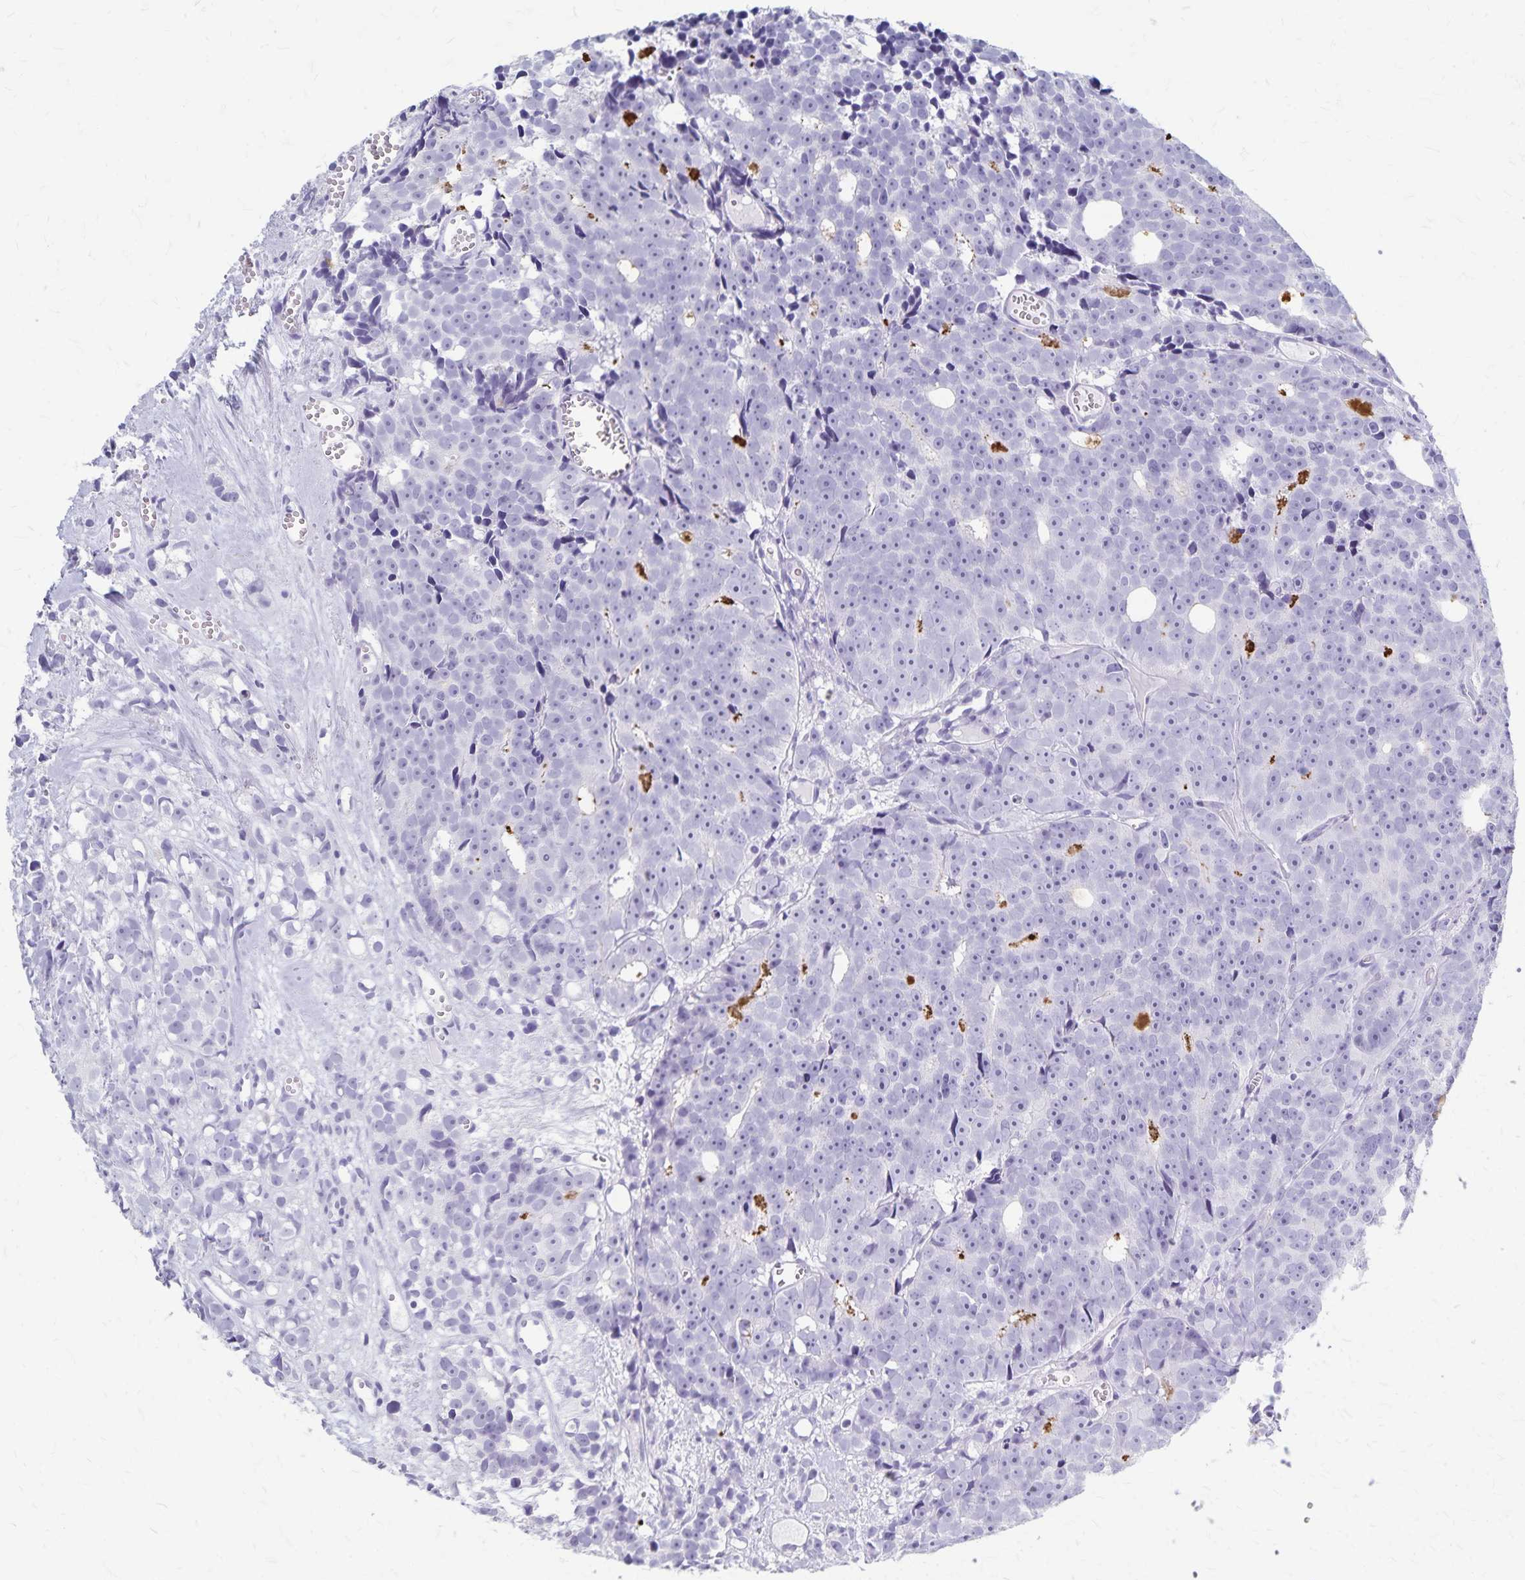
{"staining": {"intensity": "negative", "quantity": "none", "location": "none"}, "tissue": "prostate cancer", "cell_type": "Tumor cells", "image_type": "cancer", "snomed": [{"axis": "morphology", "description": "Adenocarcinoma, High grade"}, {"axis": "topography", "description": "Prostate"}], "caption": "A histopathology image of prostate cancer stained for a protein shows no brown staining in tumor cells. (Brightfield microscopy of DAB (3,3'-diaminobenzidine) immunohistochemistry at high magnification).", "gene": "GPBAR1", "patient": {"sex": "male", "age": 77}}